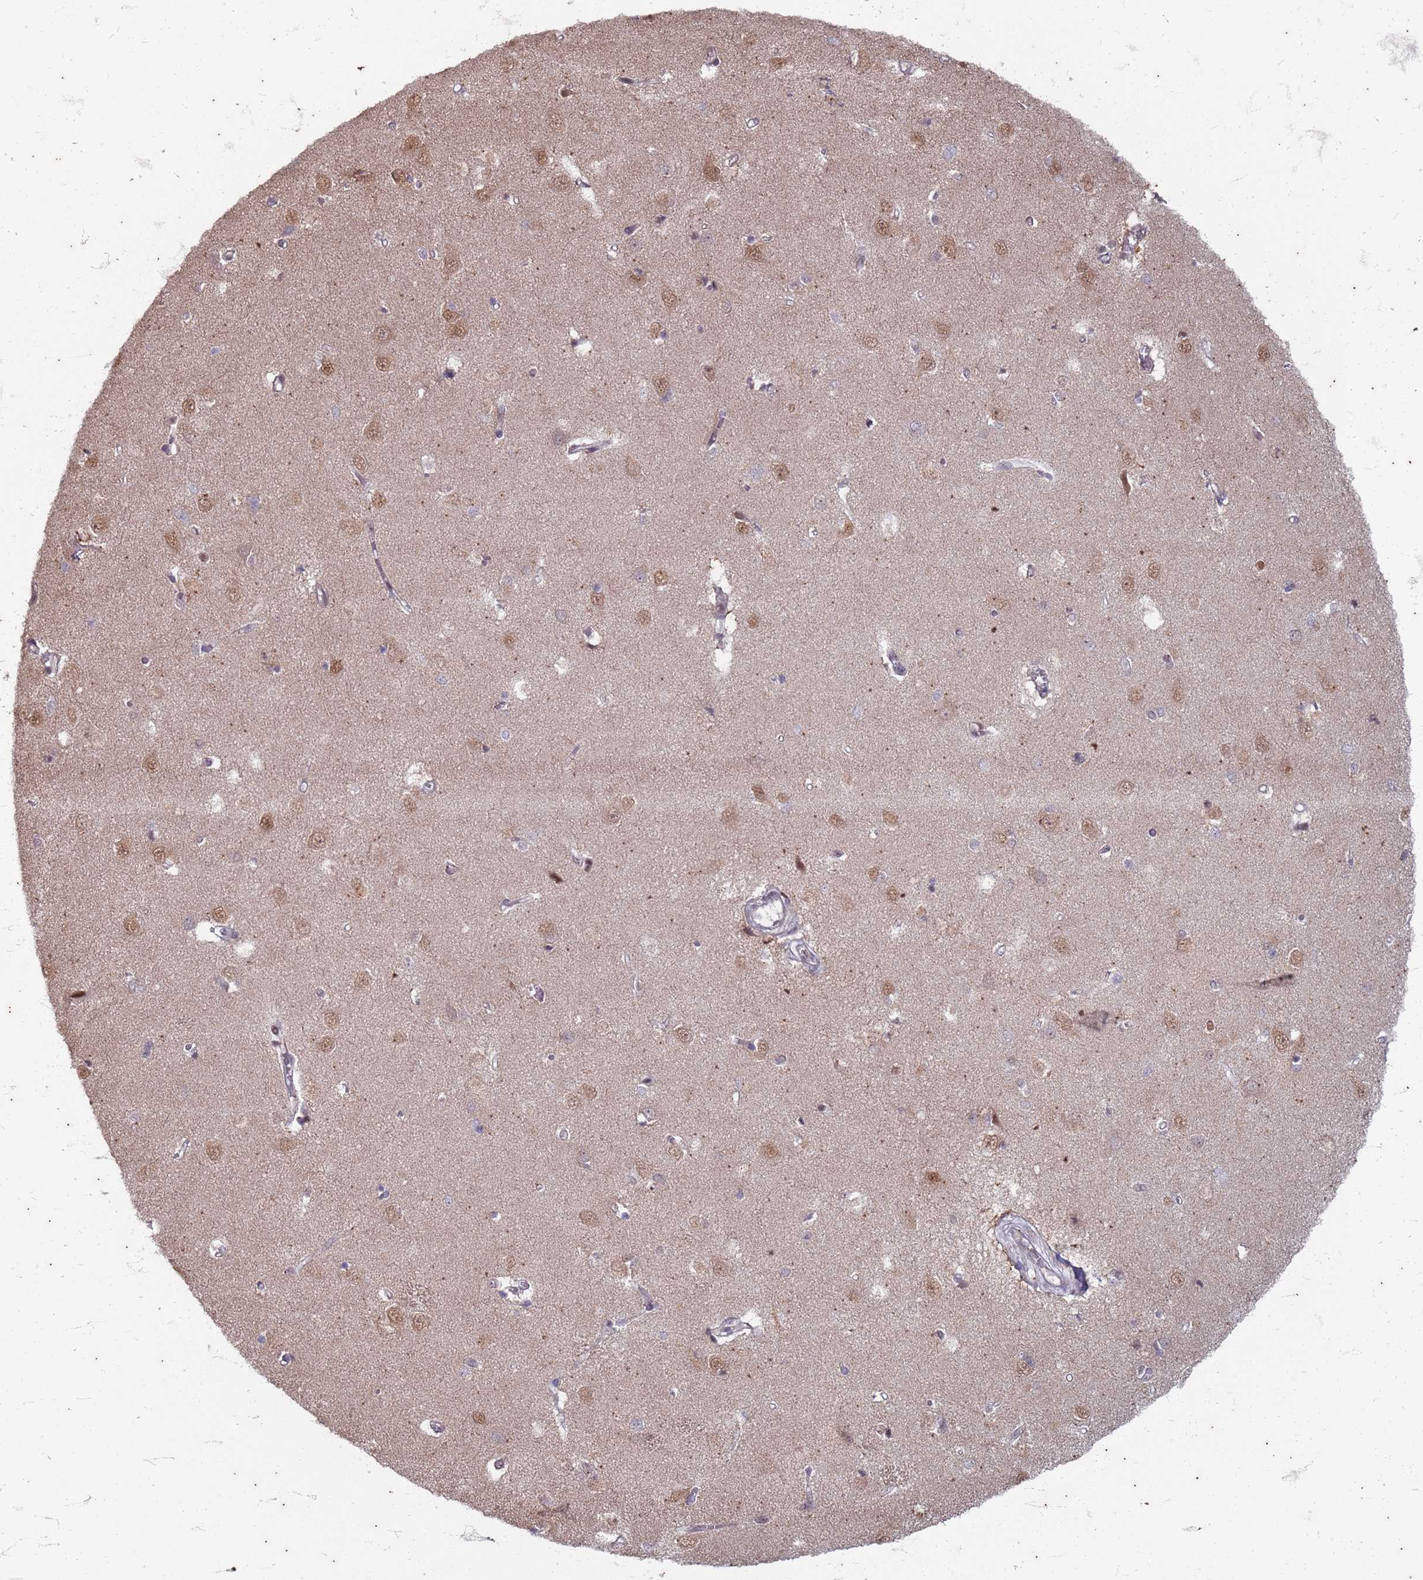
{"staining": {"intensity": "negative", "quantity": "none", "location": "none"}, "tissue": "caudate", "cell_type": "Glial cells", "image_type": "normal", "snomed": [{"axis": "morphology", "description": "Normal tissue, NOS"}, {"axis": "topography", "description": "Lateral ventricle wall"}], "caption": "A histopathology image of caudate stained for a protein exhibits no brown staining in glial cells.", "gene": "TRMT6", "patient": {"sex": "male", "age": 37}}